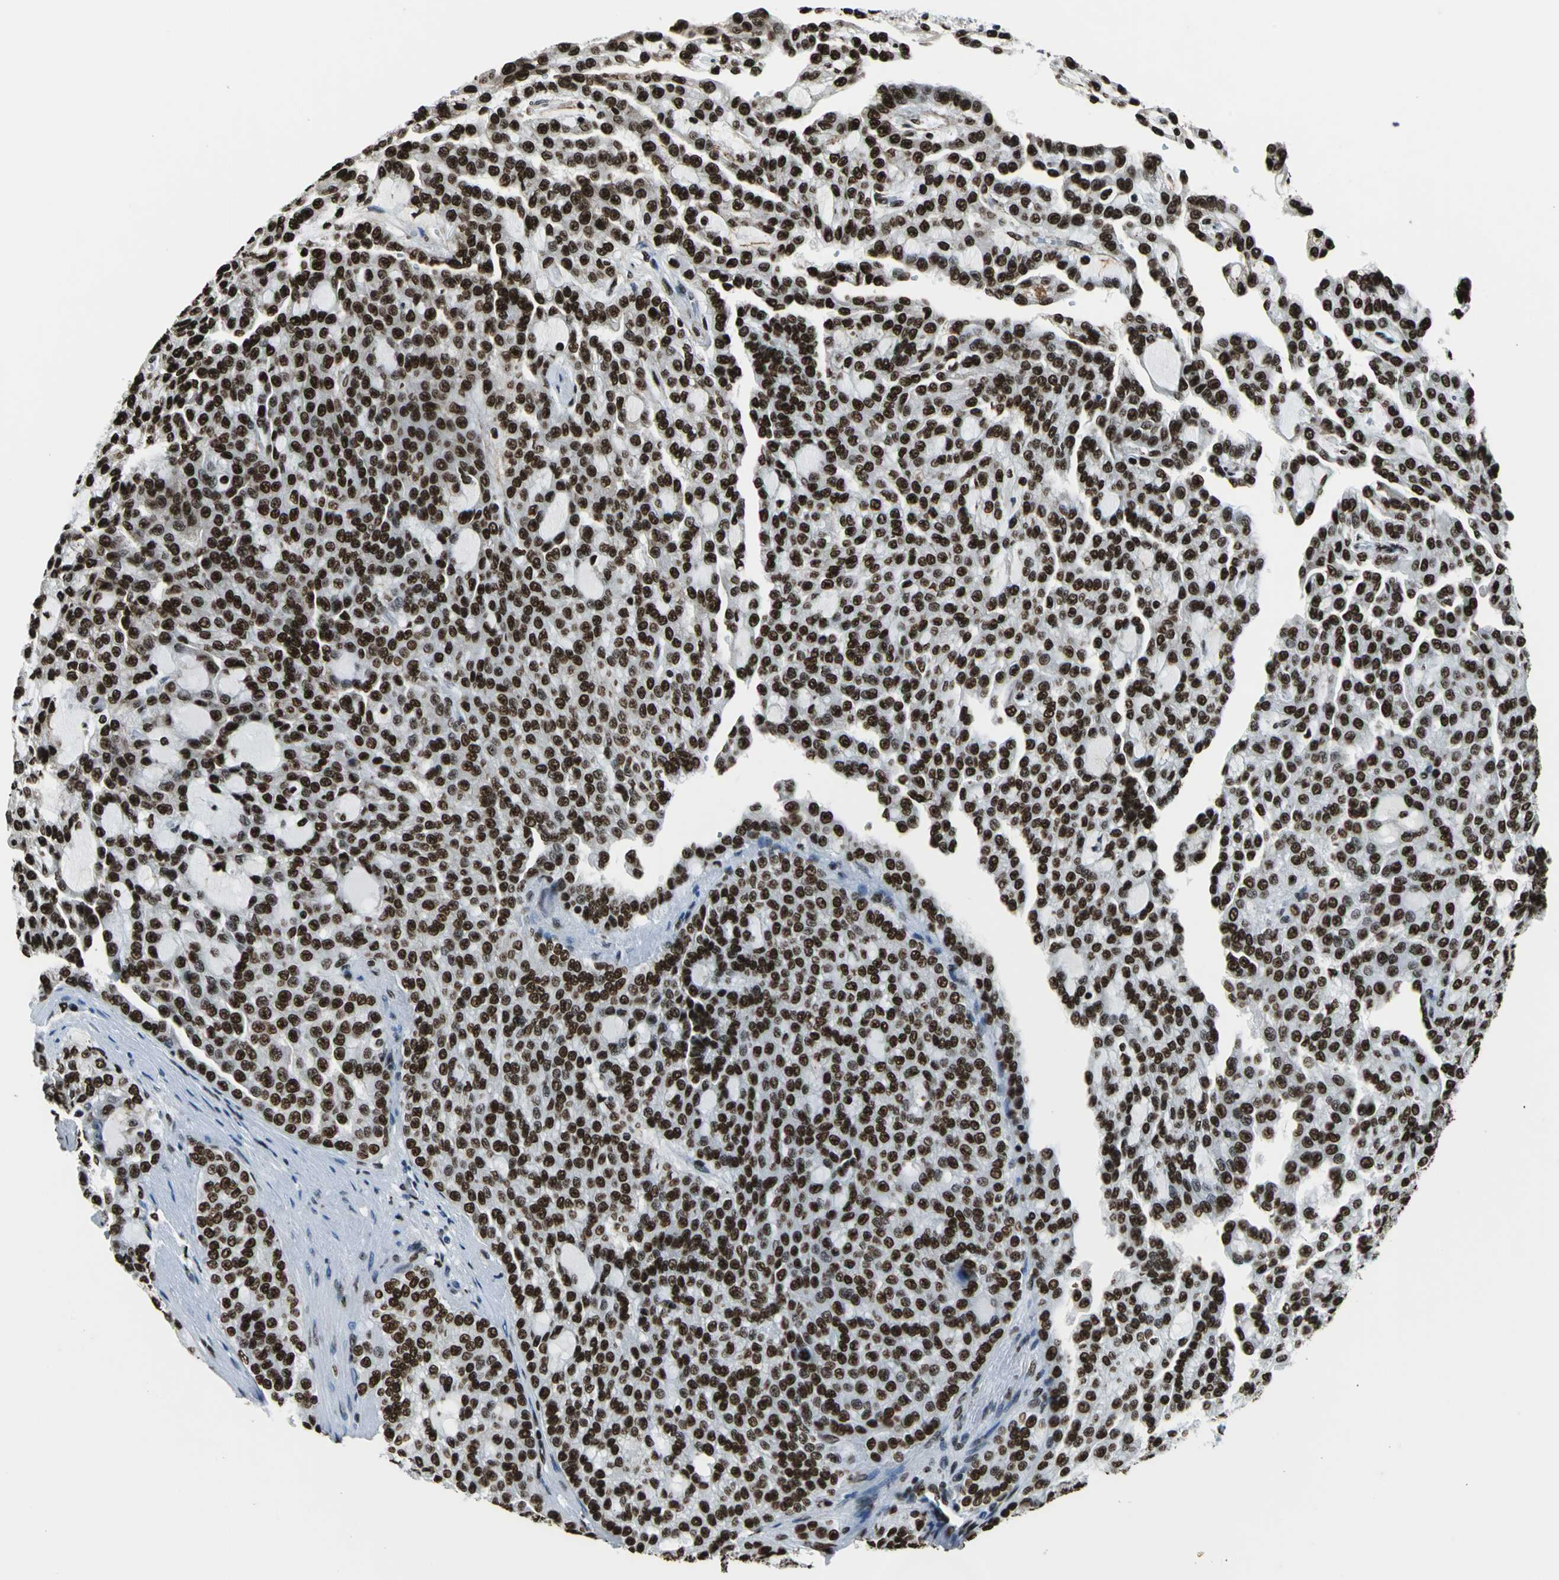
{"staining": {"intensity": "strong", "quantity": ">75%", "location": "nuclear"}, "tissue": "renal cancer", "cell_type": "Tumor cells", "image_type": "cancer", "snomed": [{"axis": "morphology", "description": "Adenocarcinoma, NOS"}, {"axis": "topography", "description": "Kidney"}], "caption": "High-magnification brightfield microscopy of renal adenocarcinoma stained with DAB (3,3'-diaminobenzidine) (brown) and counterstained with hematoxylin (blue). tumor cells exhibit strong nuclear staining is seen in approximately>75% of cells. (DAB = brown stain, brightfield microscopy at high magnification).", "gene": "APEX1", "patient": {"sex": "male", "age": 63}}